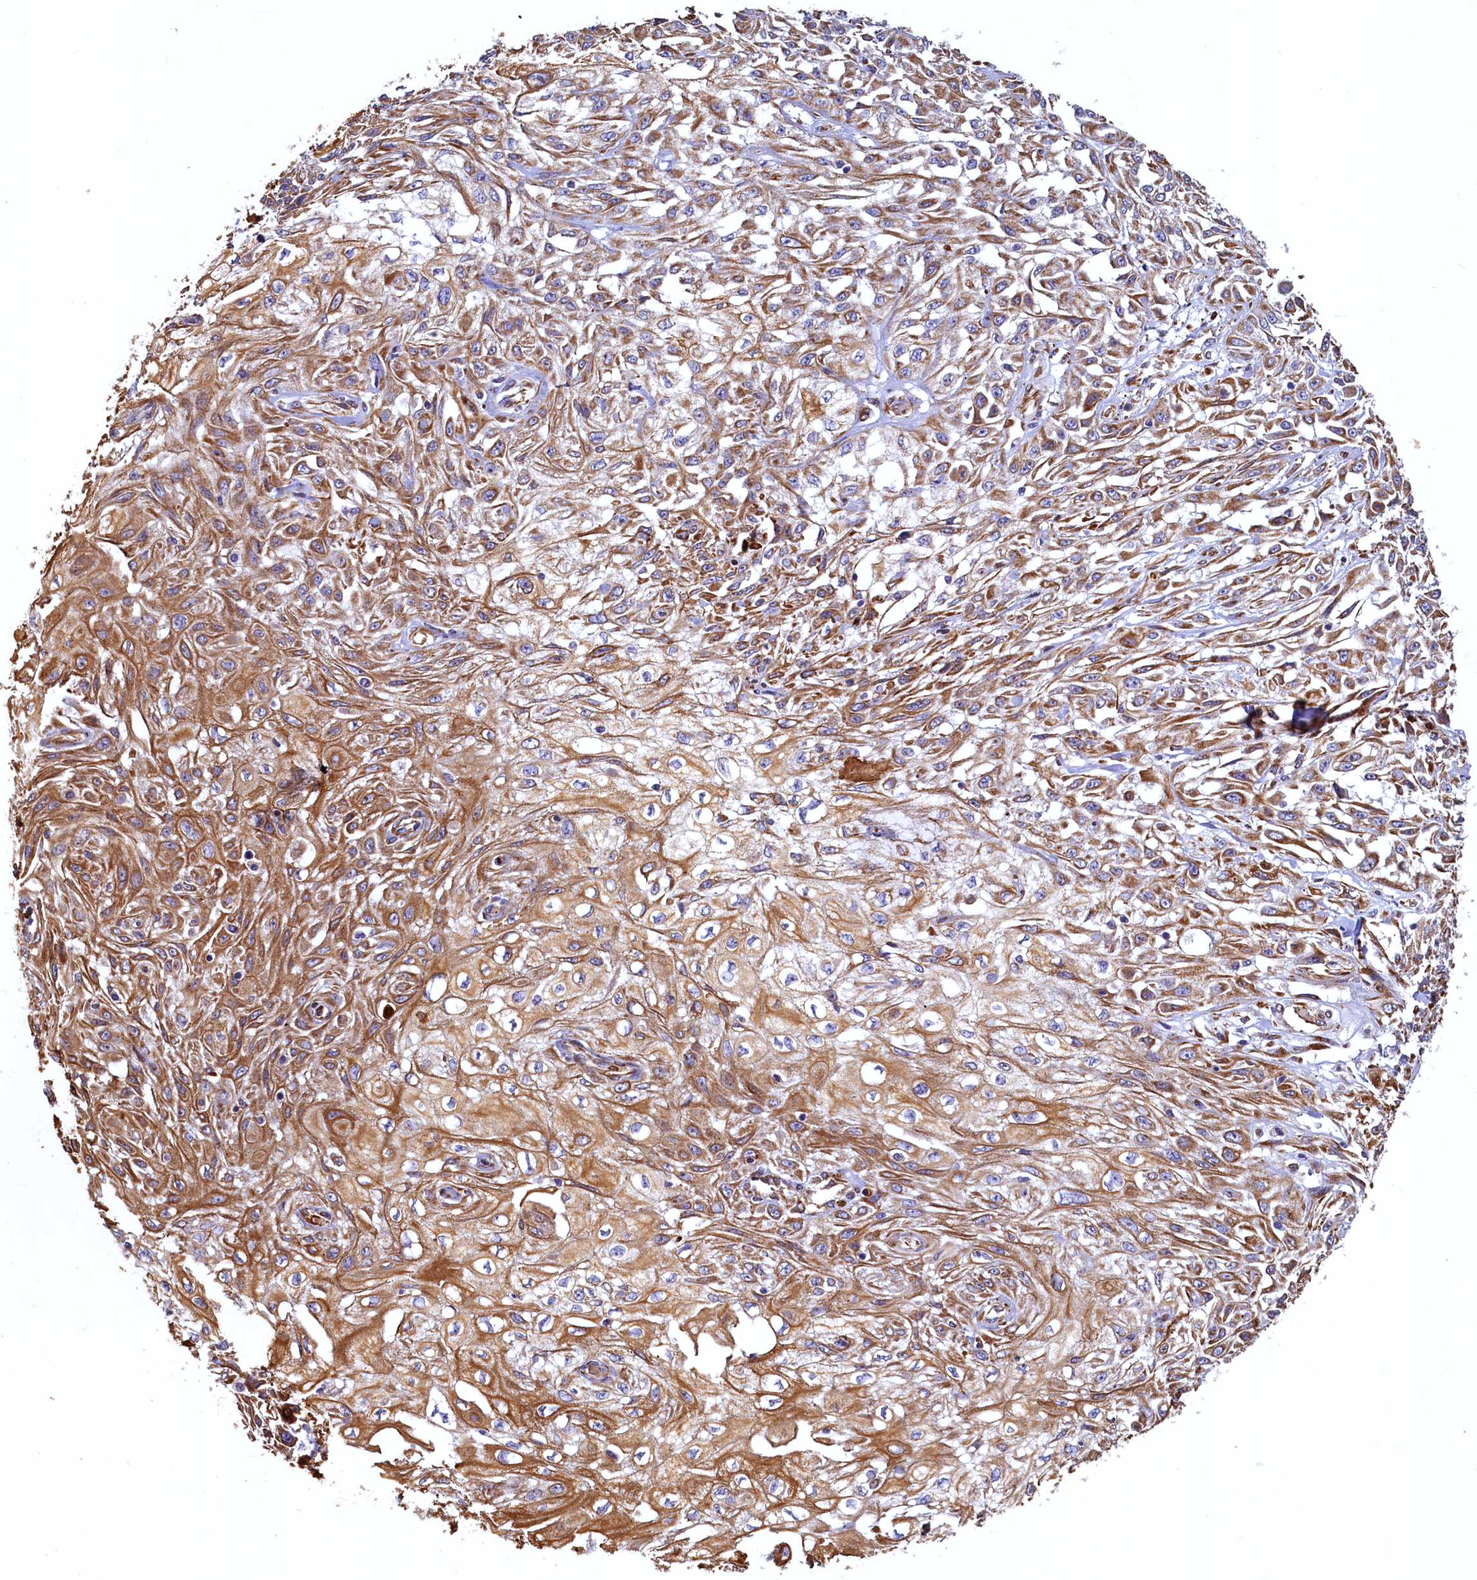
{"staining": {"intensity": "moderate", "quantity": "25%-75%", "location": "cytoplasmic/membranous"}, "tissue": "skin cancer", "cell_type": "Tumor cells", "image_type": "cancer", "snomed": [{"axis": "morphology", "description": "Squamous cell carcinoma, NOS"}, {"axis": "morphology", "description": "Squamous cell carcinoma, metastatic, NOS"}, {"axis": "topography", "description": "Skin"}, {"axis": "topography", "description": "Lymph node"}], "caption": "Immunohistochemistry staining of skin metastatic squamous cell carcinoma, which displays medium levels of moderate cytoplasmic/membranous staining in about 25%-75% of tumor cells indicating moderate cytoplasmic/membranous protein expression. The staining was performed using DAB (brown) for protein detection and nuclei were counterstained in hematoxylin (blue).", "gene": "LRRC57", "patient": {"sex": "male", "age": 75}}